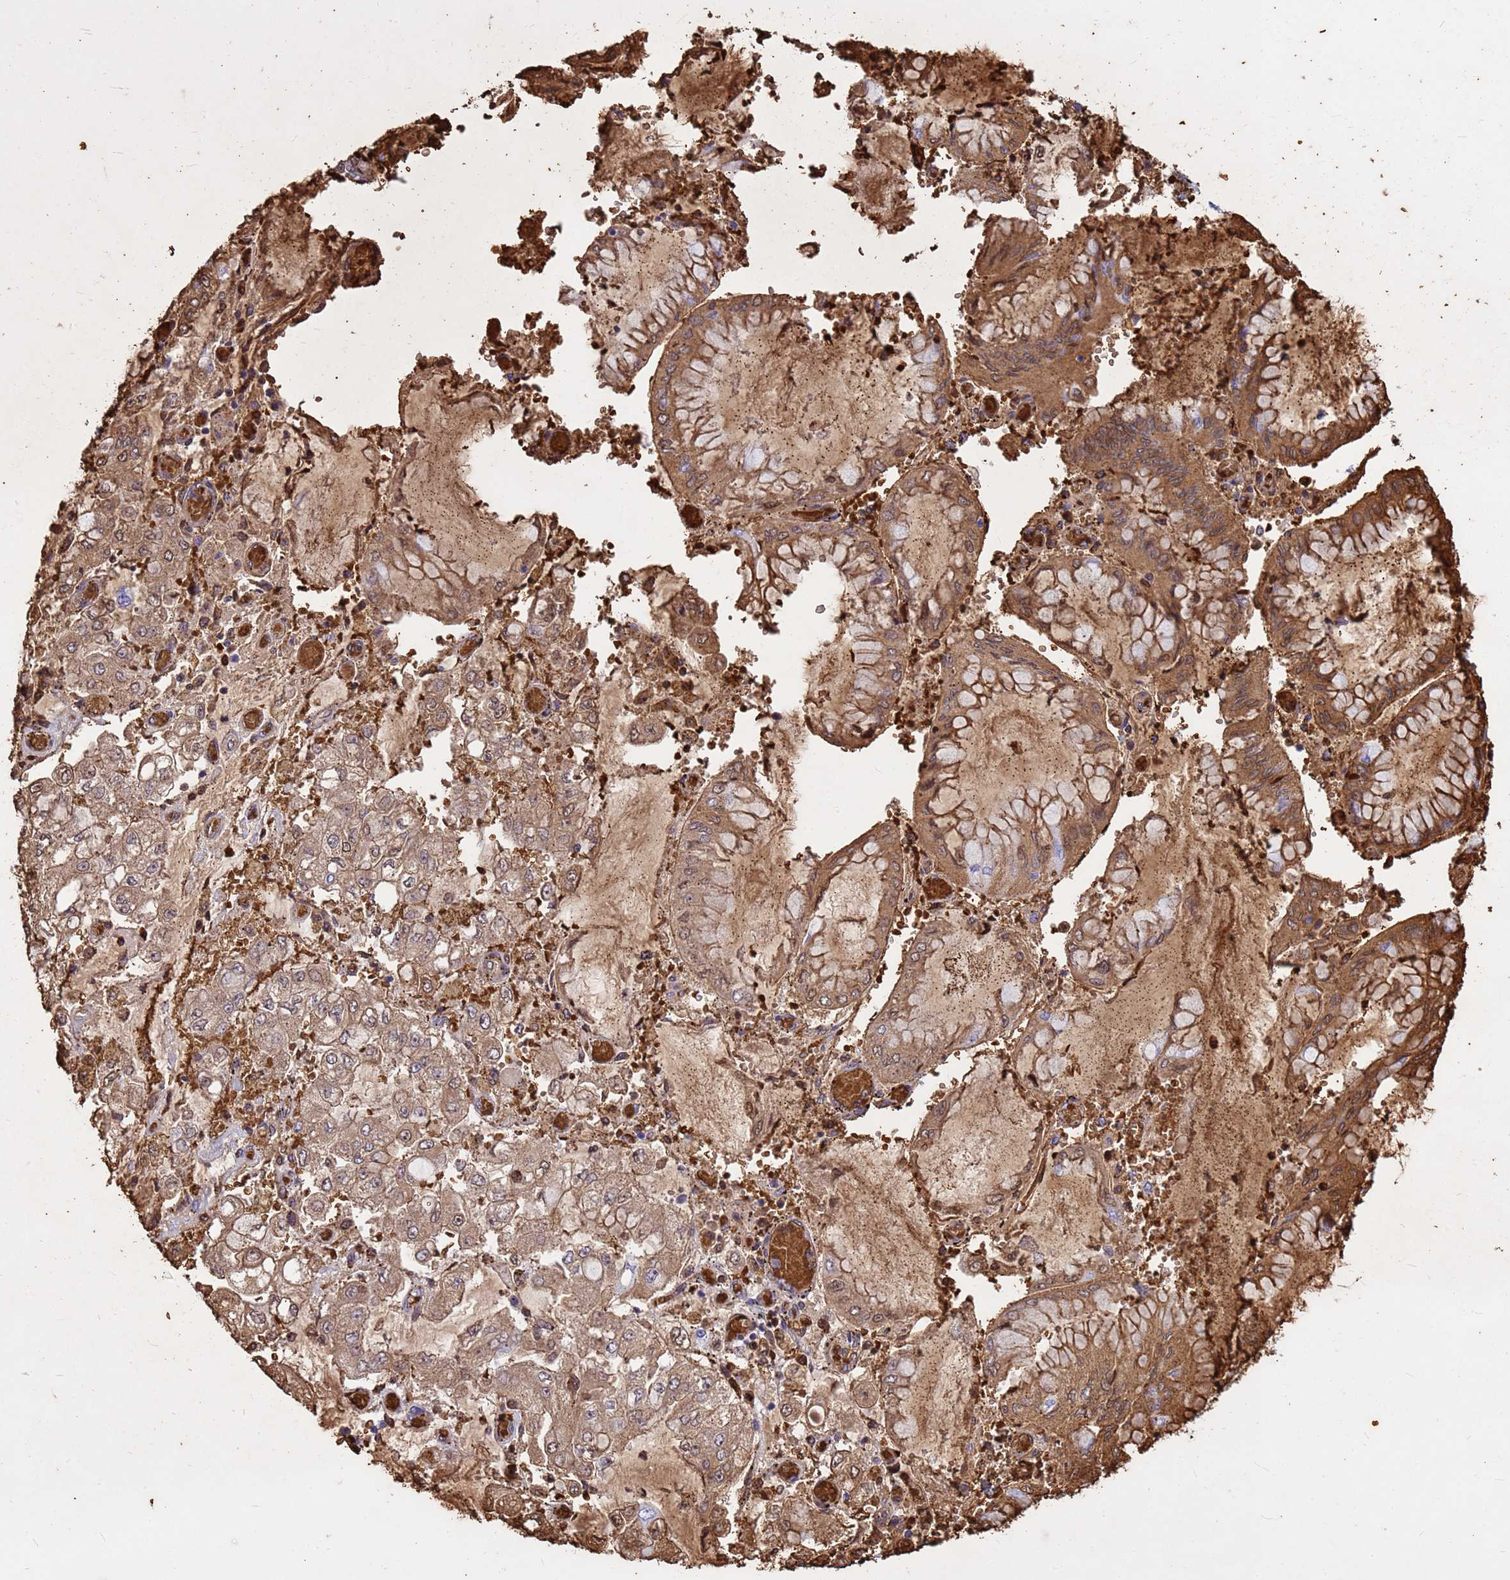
{"staining": {"intensity": "moderate", "quantity": "25%-75%", "location": "cytoplasmic/membranous,nuclear"}, "tissue": "stomach cancer", "cell_type": "Tumor cells", "image_type": "cancer", "snomed": [{"axis": "morphology", "description": "Adenocarcinoma, NOS"}, {"axis": "topography", "description": "Stomach"}], "caption": "This is a micrograph of immunohistochemistry (IHC) staining of stomach adenocarcinoma, which shows moderate expression in the cytoplasmic/membranous and nuclear of tumor cells.", "gene": "HBA2", "patient": {"sex": "male", "age": 76}}